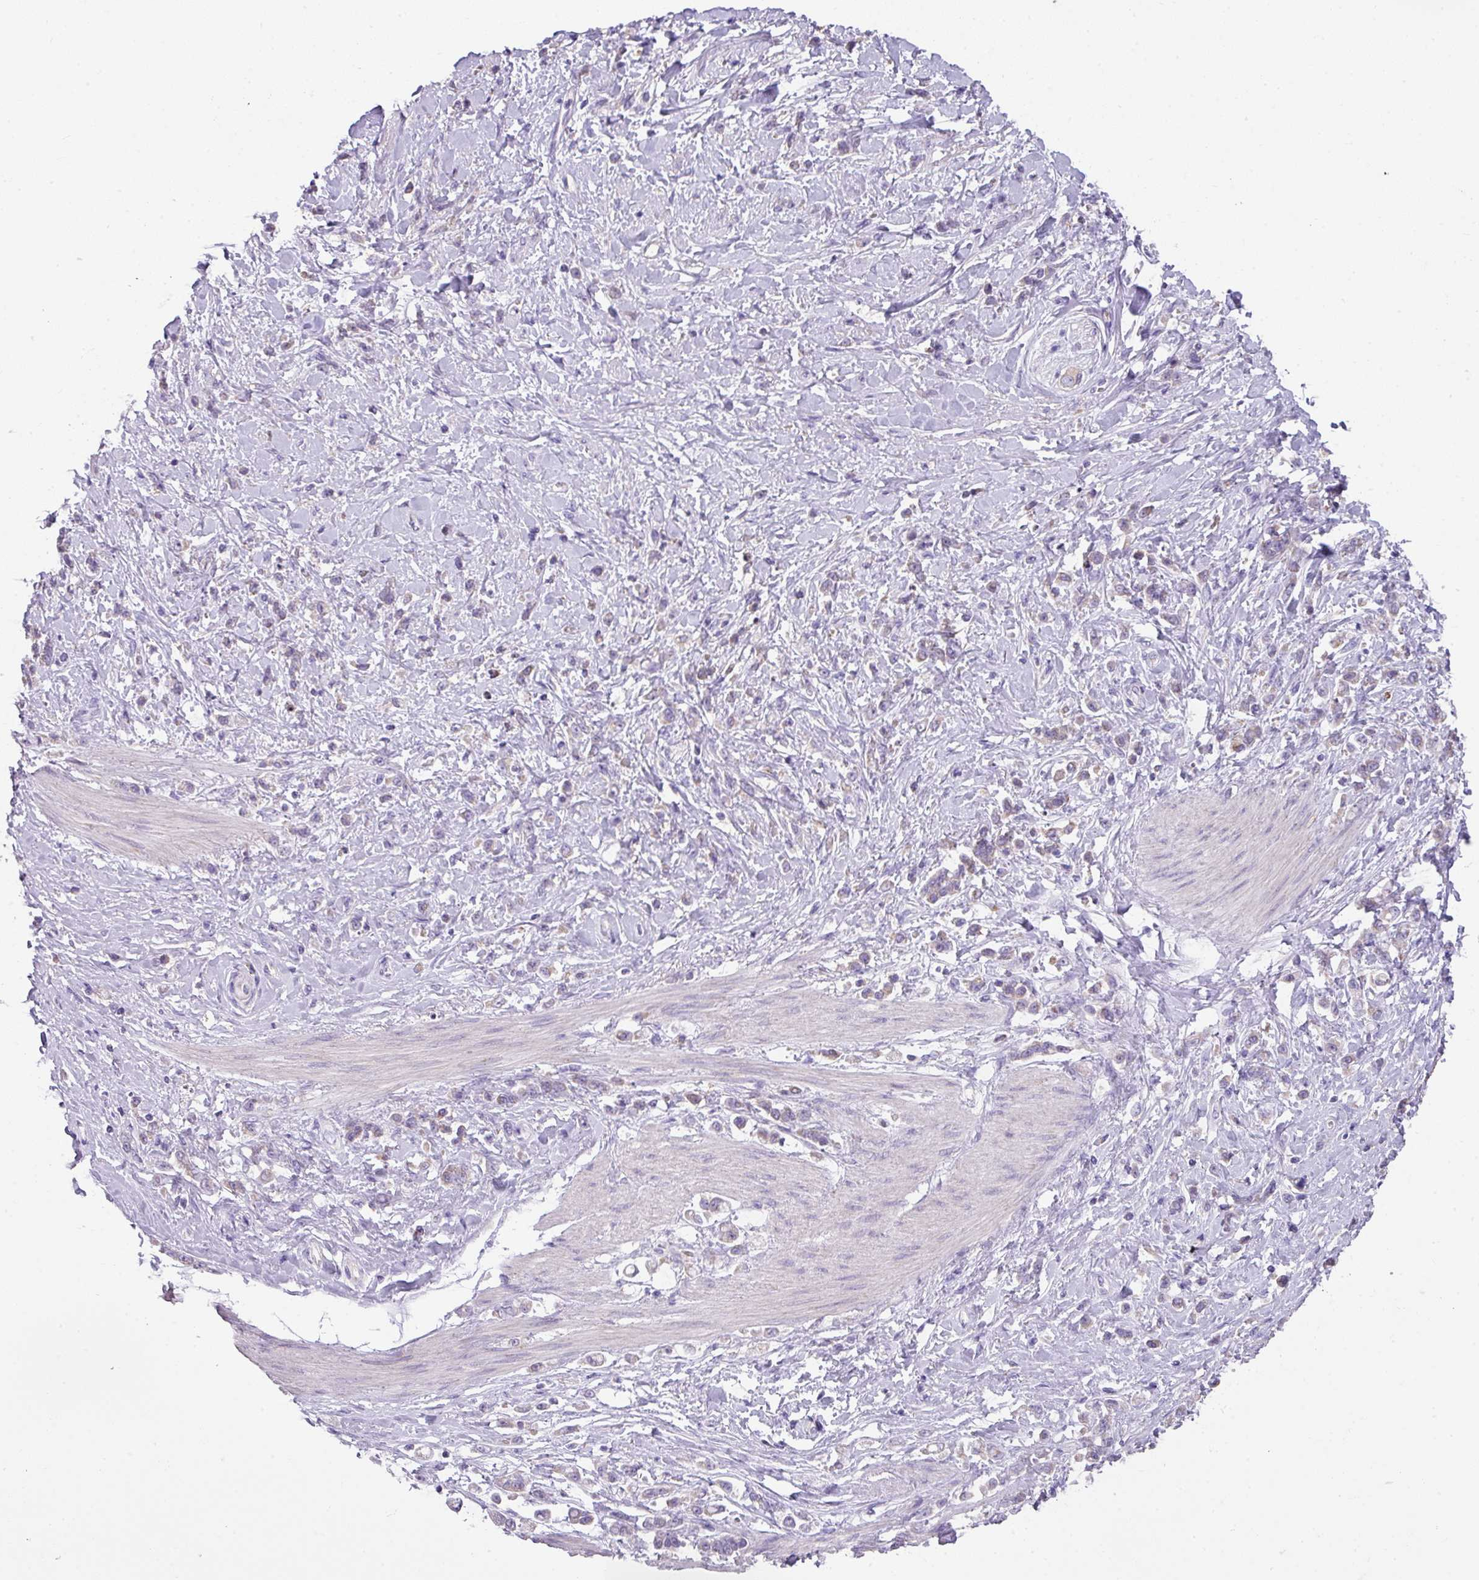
{"staining": {"intensity": "weak", "quantity": "<25%", "location": "cytoplasmic/membranous"}, "tissue": "stomach cancer", "cell_type": "Tumor cells", "image_type": "cancer", "snomed": [{"axis": "morphology", "description": "Adenocarcinoma, NOS"}, {"axis": "topography", "description": "Stomach"}], "caption": "Human stomach adenocarcinoma stained for a protein using immunohistochemistry displays no expression in tumor cells.", "gene": "PALS2", "patient": {"sex": "female", "age": 60}}